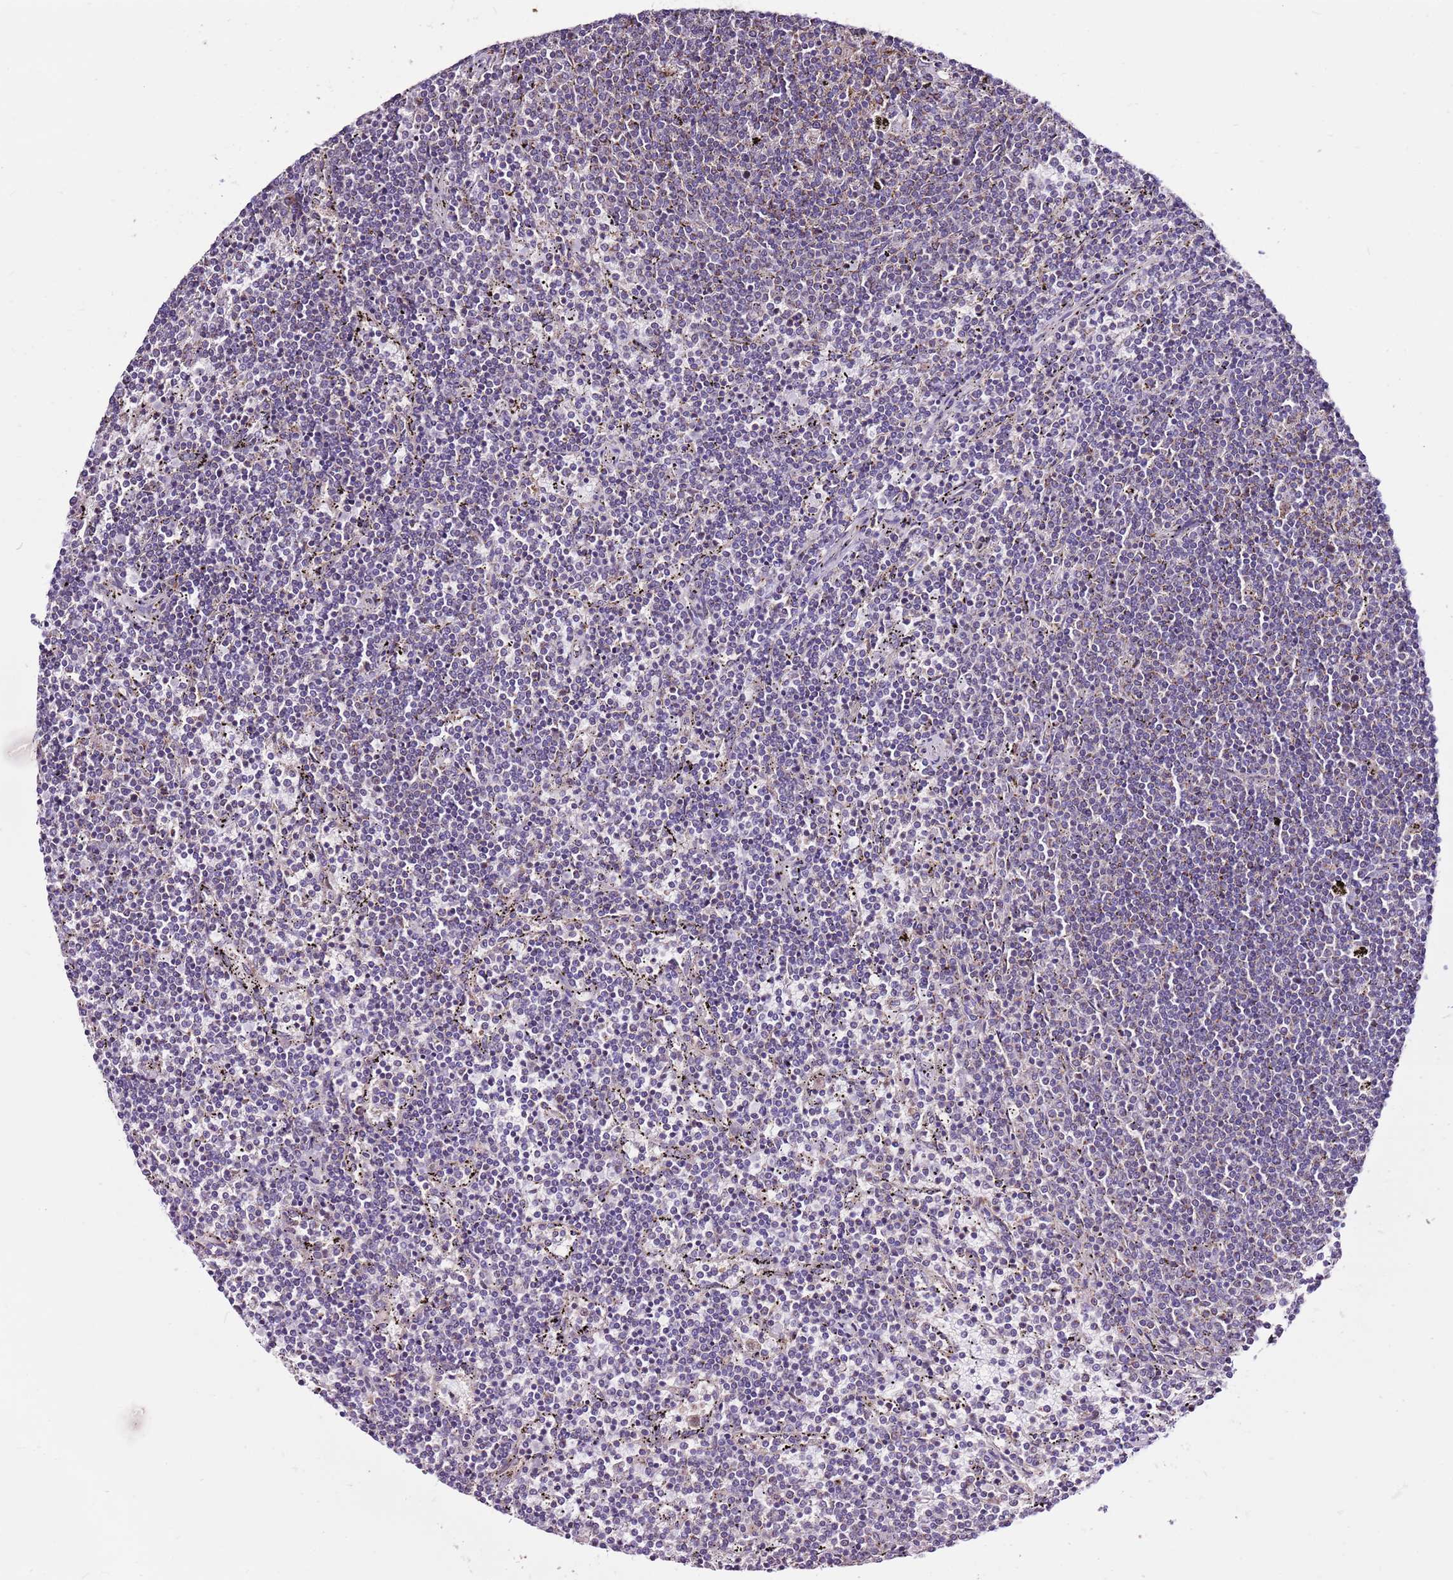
{"staining": {"intensity": "negative", "quantity": "none", "location": "none"}, "tissue": "lymphoma", "cell_type": "Tumor cells", "image_type": "cancer", "snomed": [{"axis": "morphology", "description": "Malignant lymphoma, non-Hodgkin's type, Low grade"}, {"axis": "topography", "description": "Spleen"}], "caption": "IHC photomicrograph of neoplastic tissue: malignant lymphoma, non-Hodgkin's type (low-grade) stained with DAB (3,3'-diaminobenzidine) shows no significant protein expression in tumor cells. The staining is performed using DAB brown chromogen with nuclei counter-stained in using hematoxylin.", "gene": "SMG1", "patient": {"sex": "female", "age": 50}}